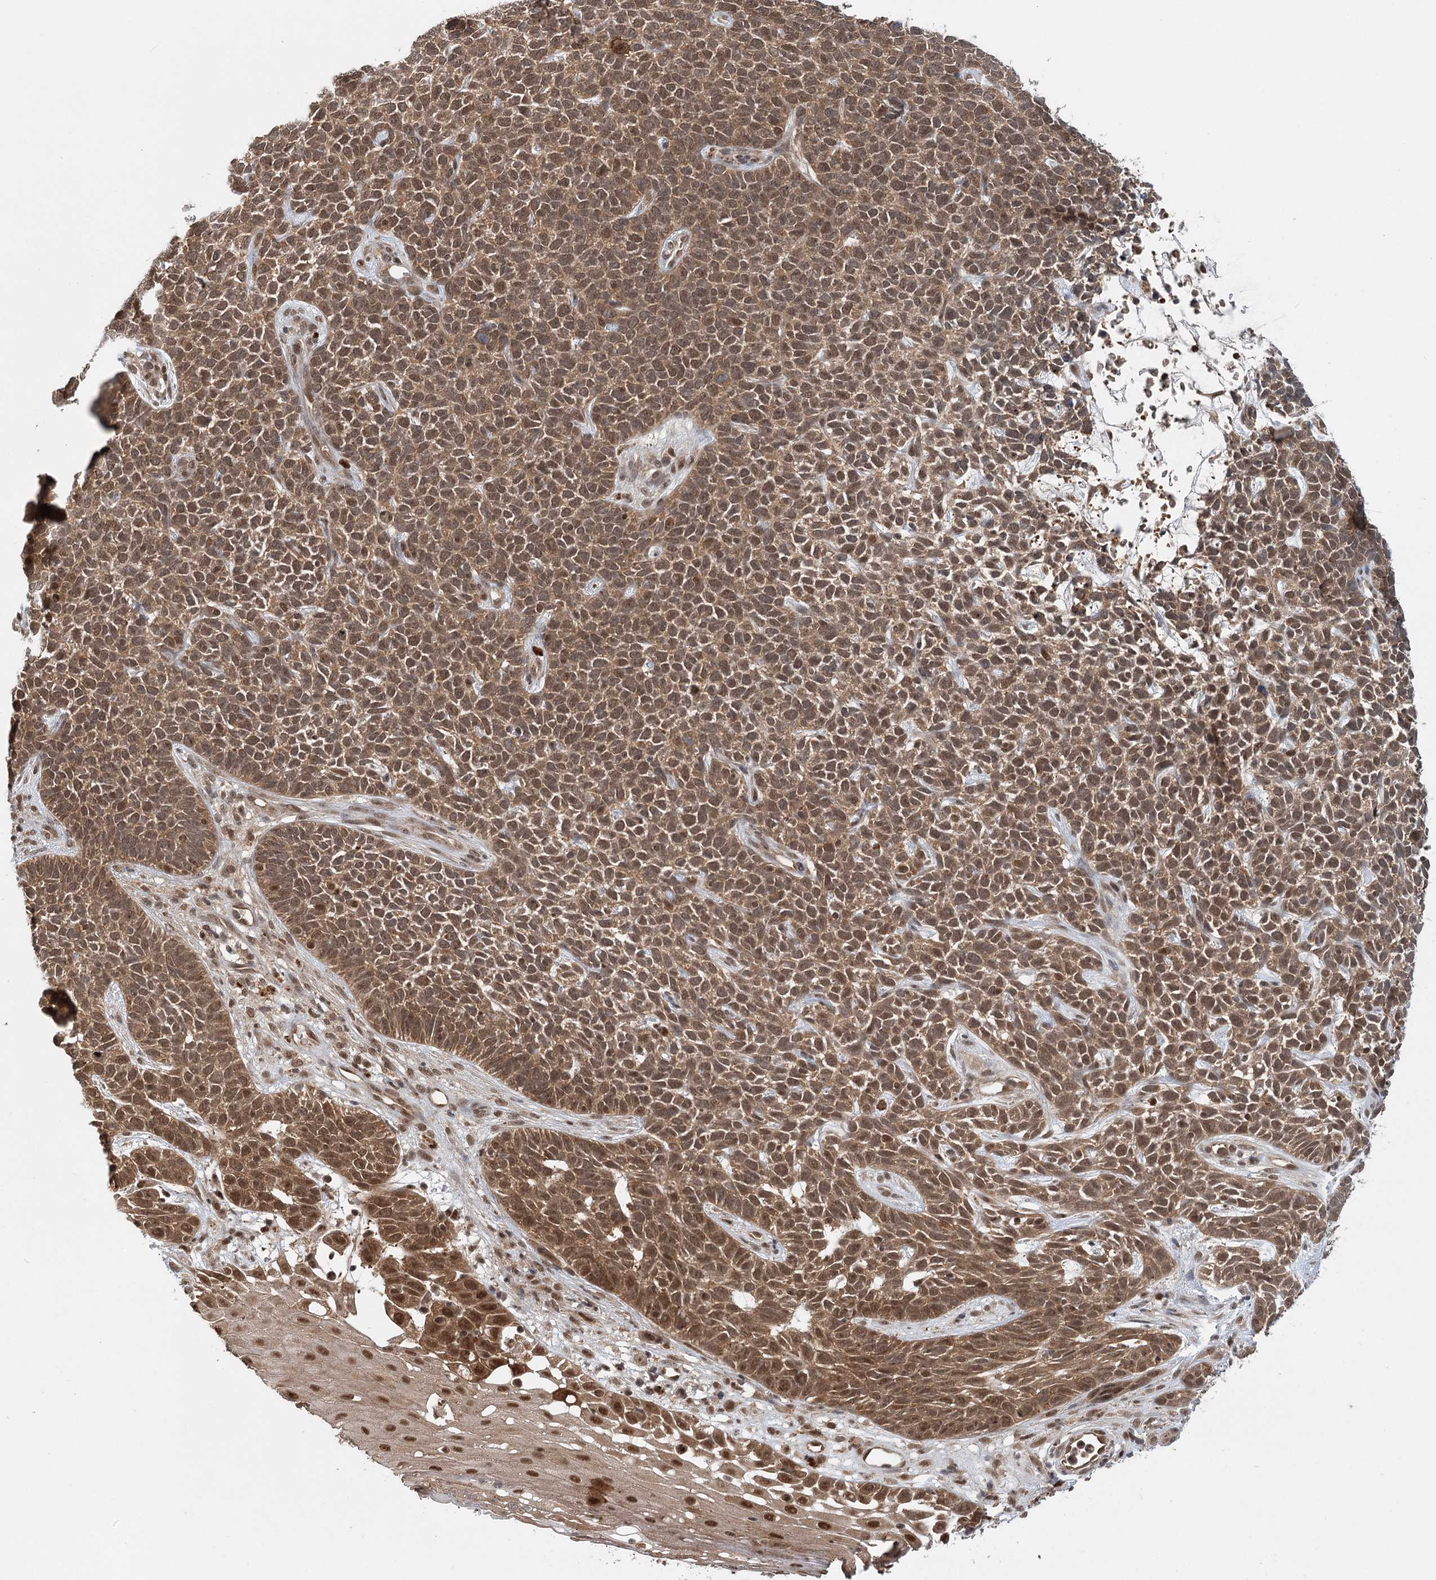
{"staining": {"intensity": "moderate", "quantity": ">75%", "location": "cytoplasmic/membranous,nuclear"}, "tissue": "skin cancer", "cell_type": "Tumor cells", "image_type": "cancer", "snomed": [{"axis": "morphology", "description": "Basal cell carcinoma"}, {"axis": "topography", "description": "Skin"}], "caption": "DAB (3,3'-diaminobenzidine) immunohistochemical staining of human skin basal cell carcinoma demonstrates moderate cytoplasmic/membranous and nuclear protein positivity in approximately >75% of tumor cells.", "gene": "N6AMT1", "patient": {"sex": "female", "age": 84}}